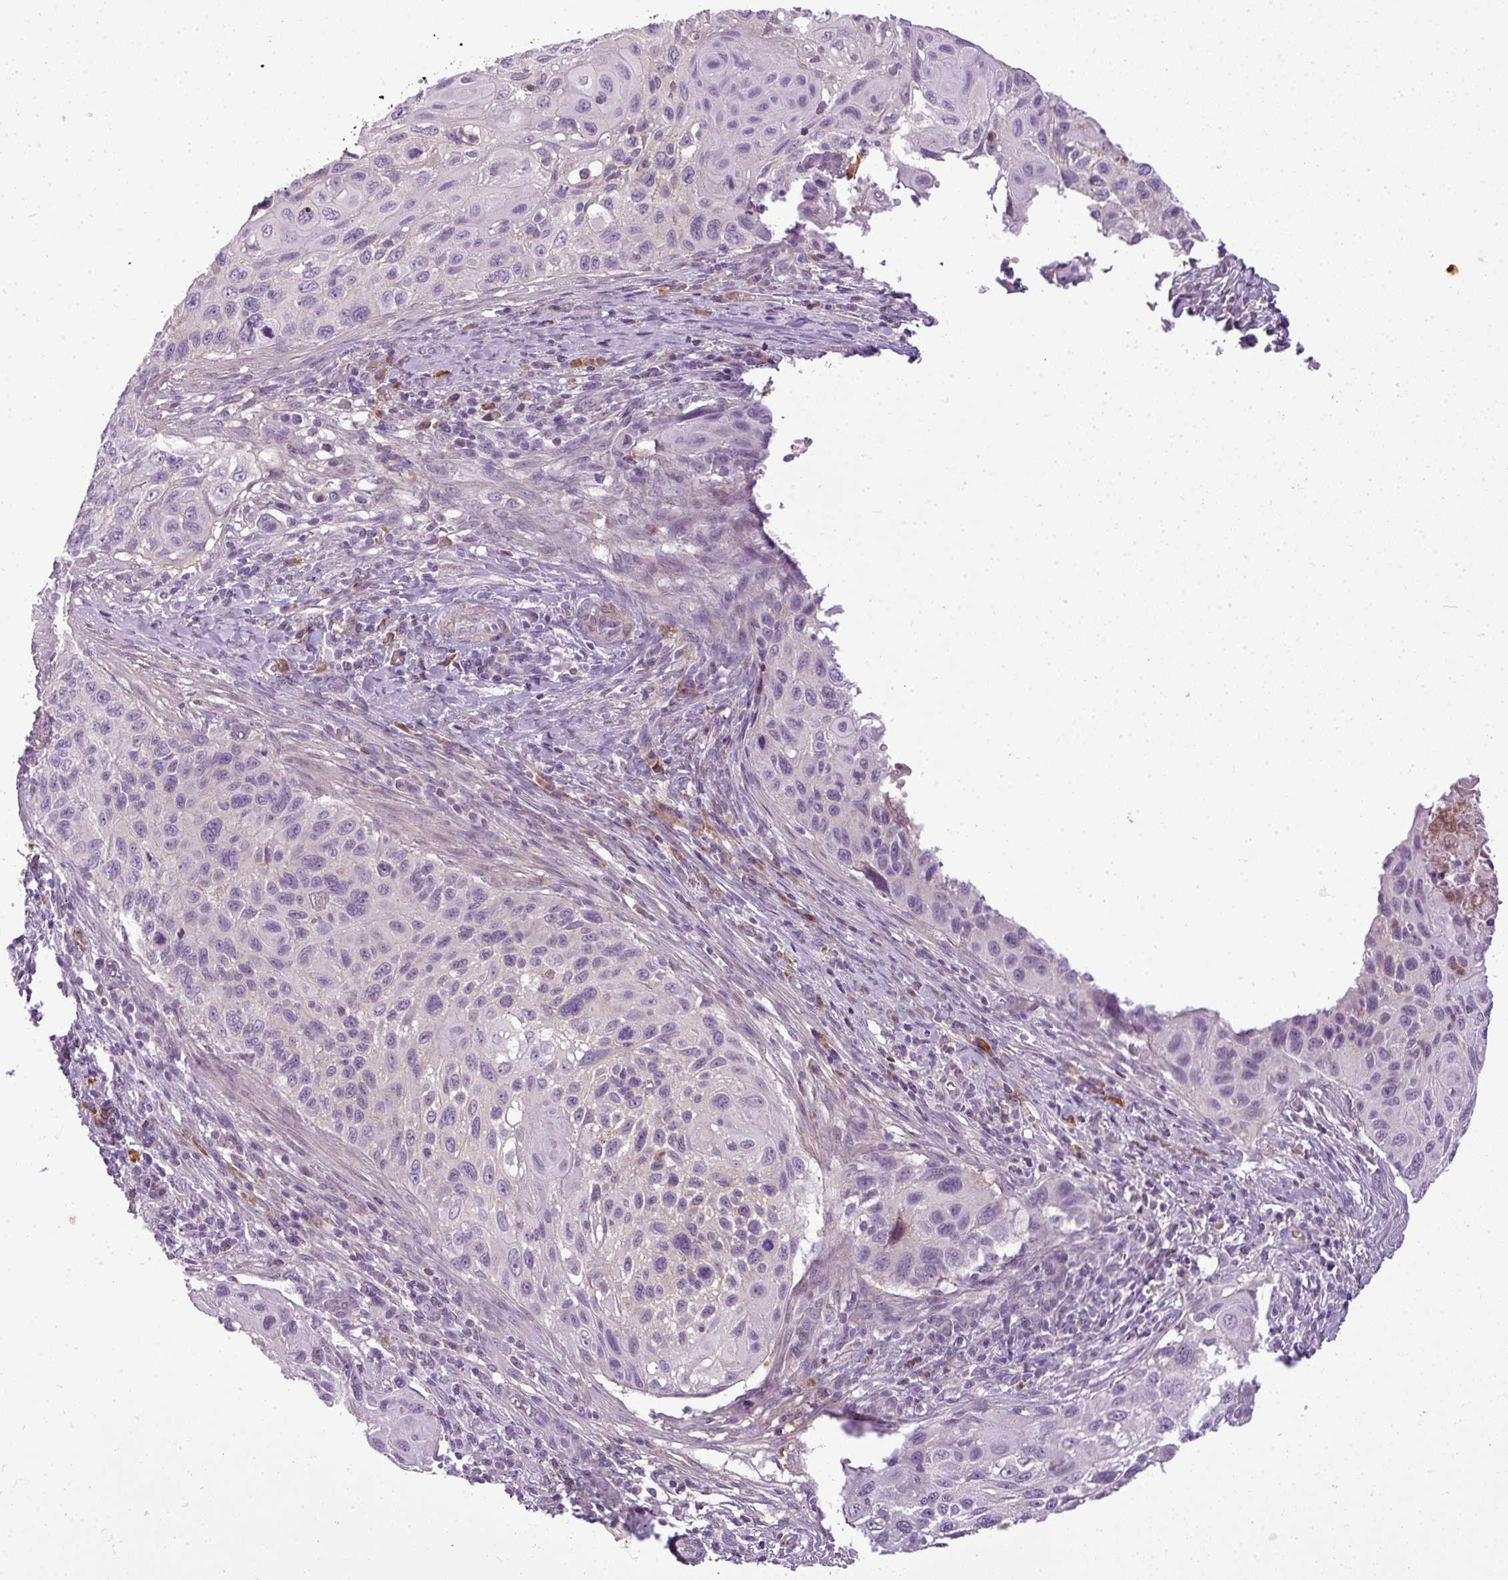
{"staining": {"intensity": "negative", "quantity": "none", "location": "none"}, "tissue": "cervical cancer", "cell_type": "Tumor cells", "image_type": "cancer", "snomed": [{"axis": "morphology", "description": "Squamous cell carcinoma, NOS"}, {"axis": "topography", "description": "Cervix"}], "caption": "Human cervical cancer stained for a protein using immunohistochemistry reveals no expression in tumor cells.", "gene": "C4B", "patient": {"sex": "female", "age": 70}}